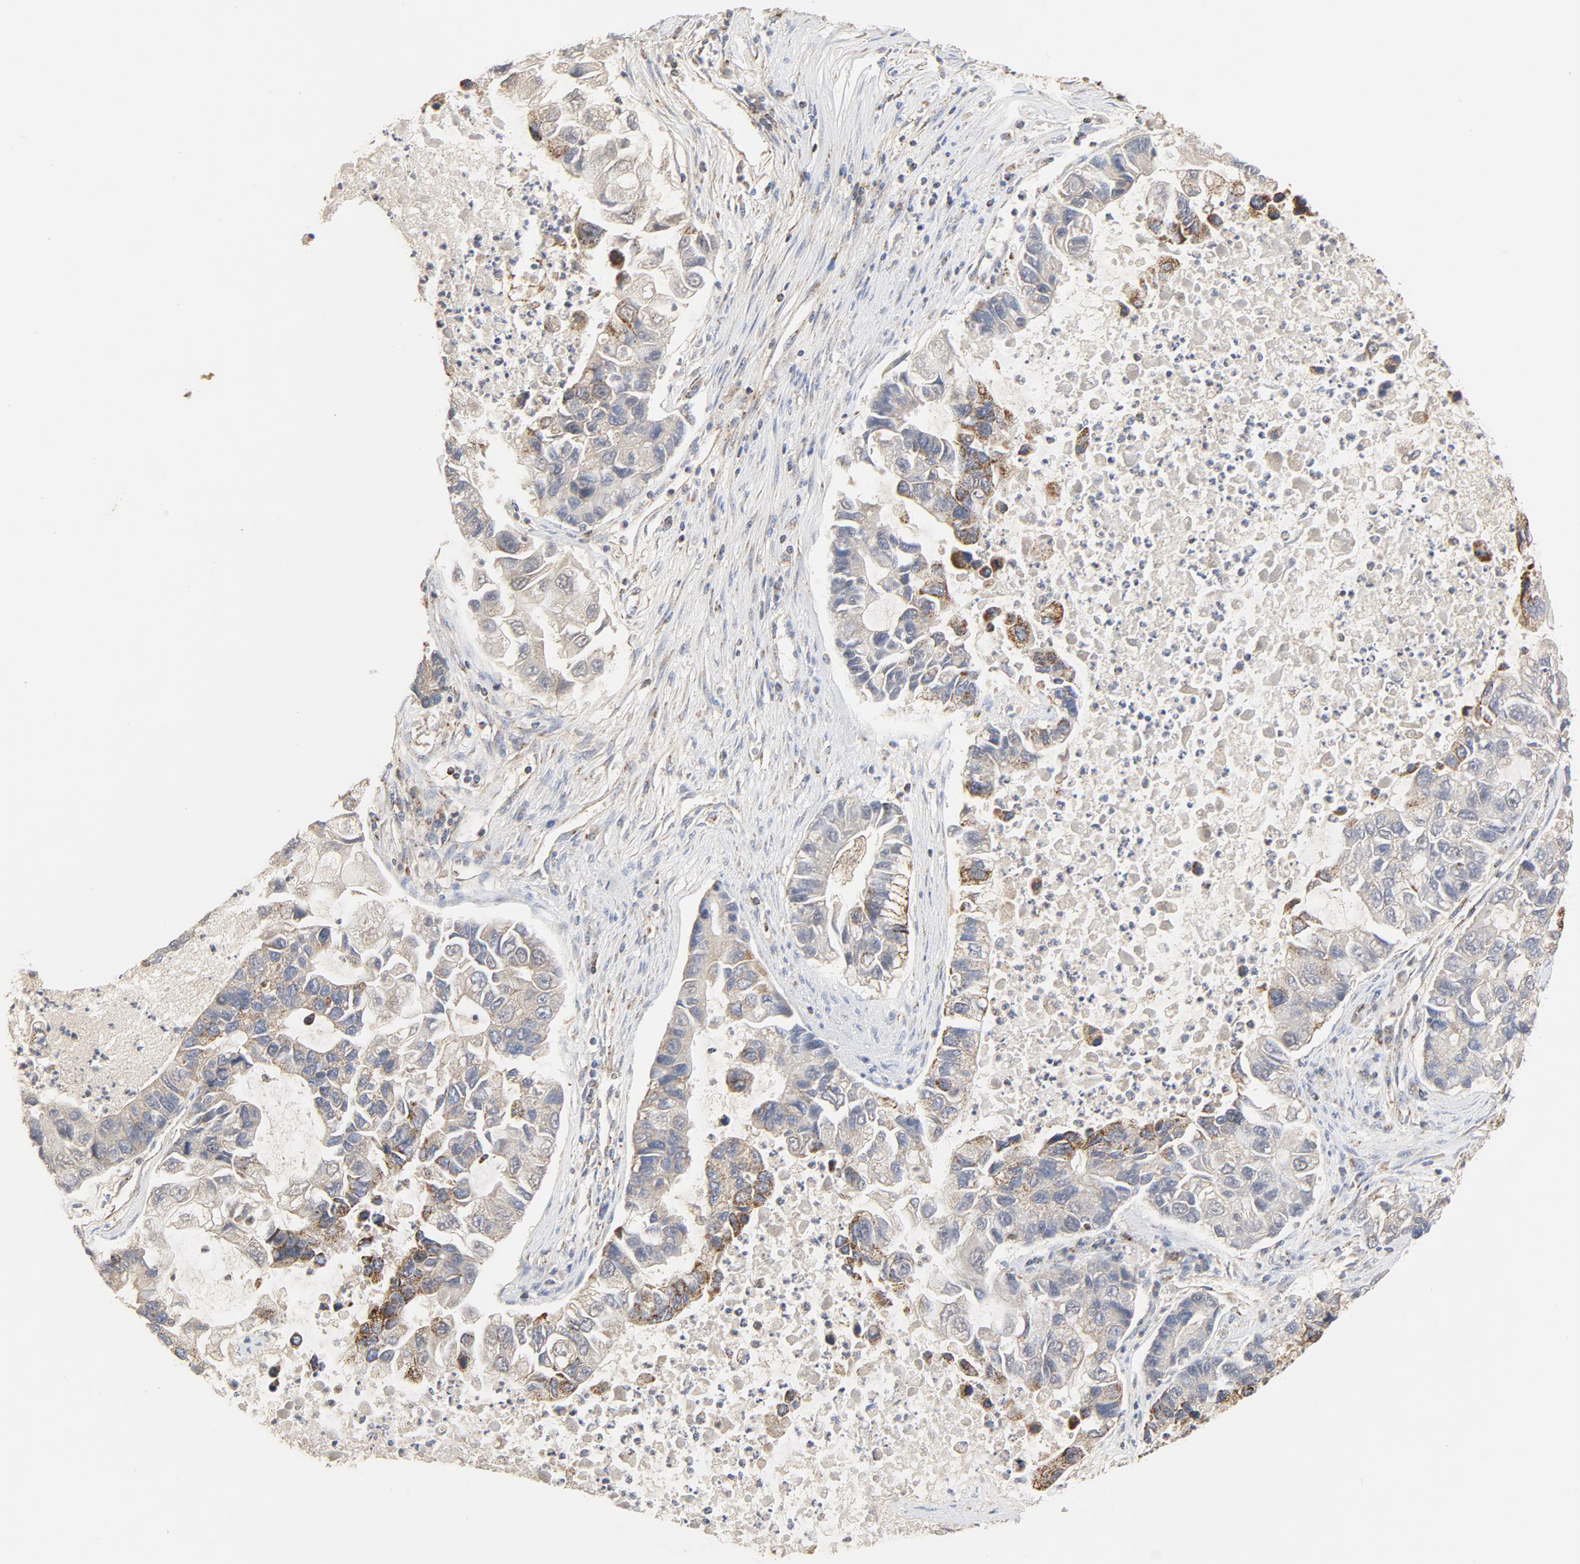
{"staining": {"intensity": "moderate", "quantity": "<25%", "location": "cytoplasmic/membranous"}, "tissue": "lung cancer", "cell_type": "Tumor cells", "image_type": "cancer", "snomed": [{"axis": "morphology", "description": "Adenocarcinoma, NOS"}, {"axis": "topography", "description": "Lung"}], "caption": "DAB (3,3'-diaminobenzidine) immunohistochemical staining of human lung cancer (adenocarcinoma) exhibits moderate cytoplasmic/membranous protein positivity in approximately <25% of tumor cells. (IHC, brightfield microscopy, high magnification).", "gene": "PCNX4", "patient": {"sex": "female", "age": 51}}